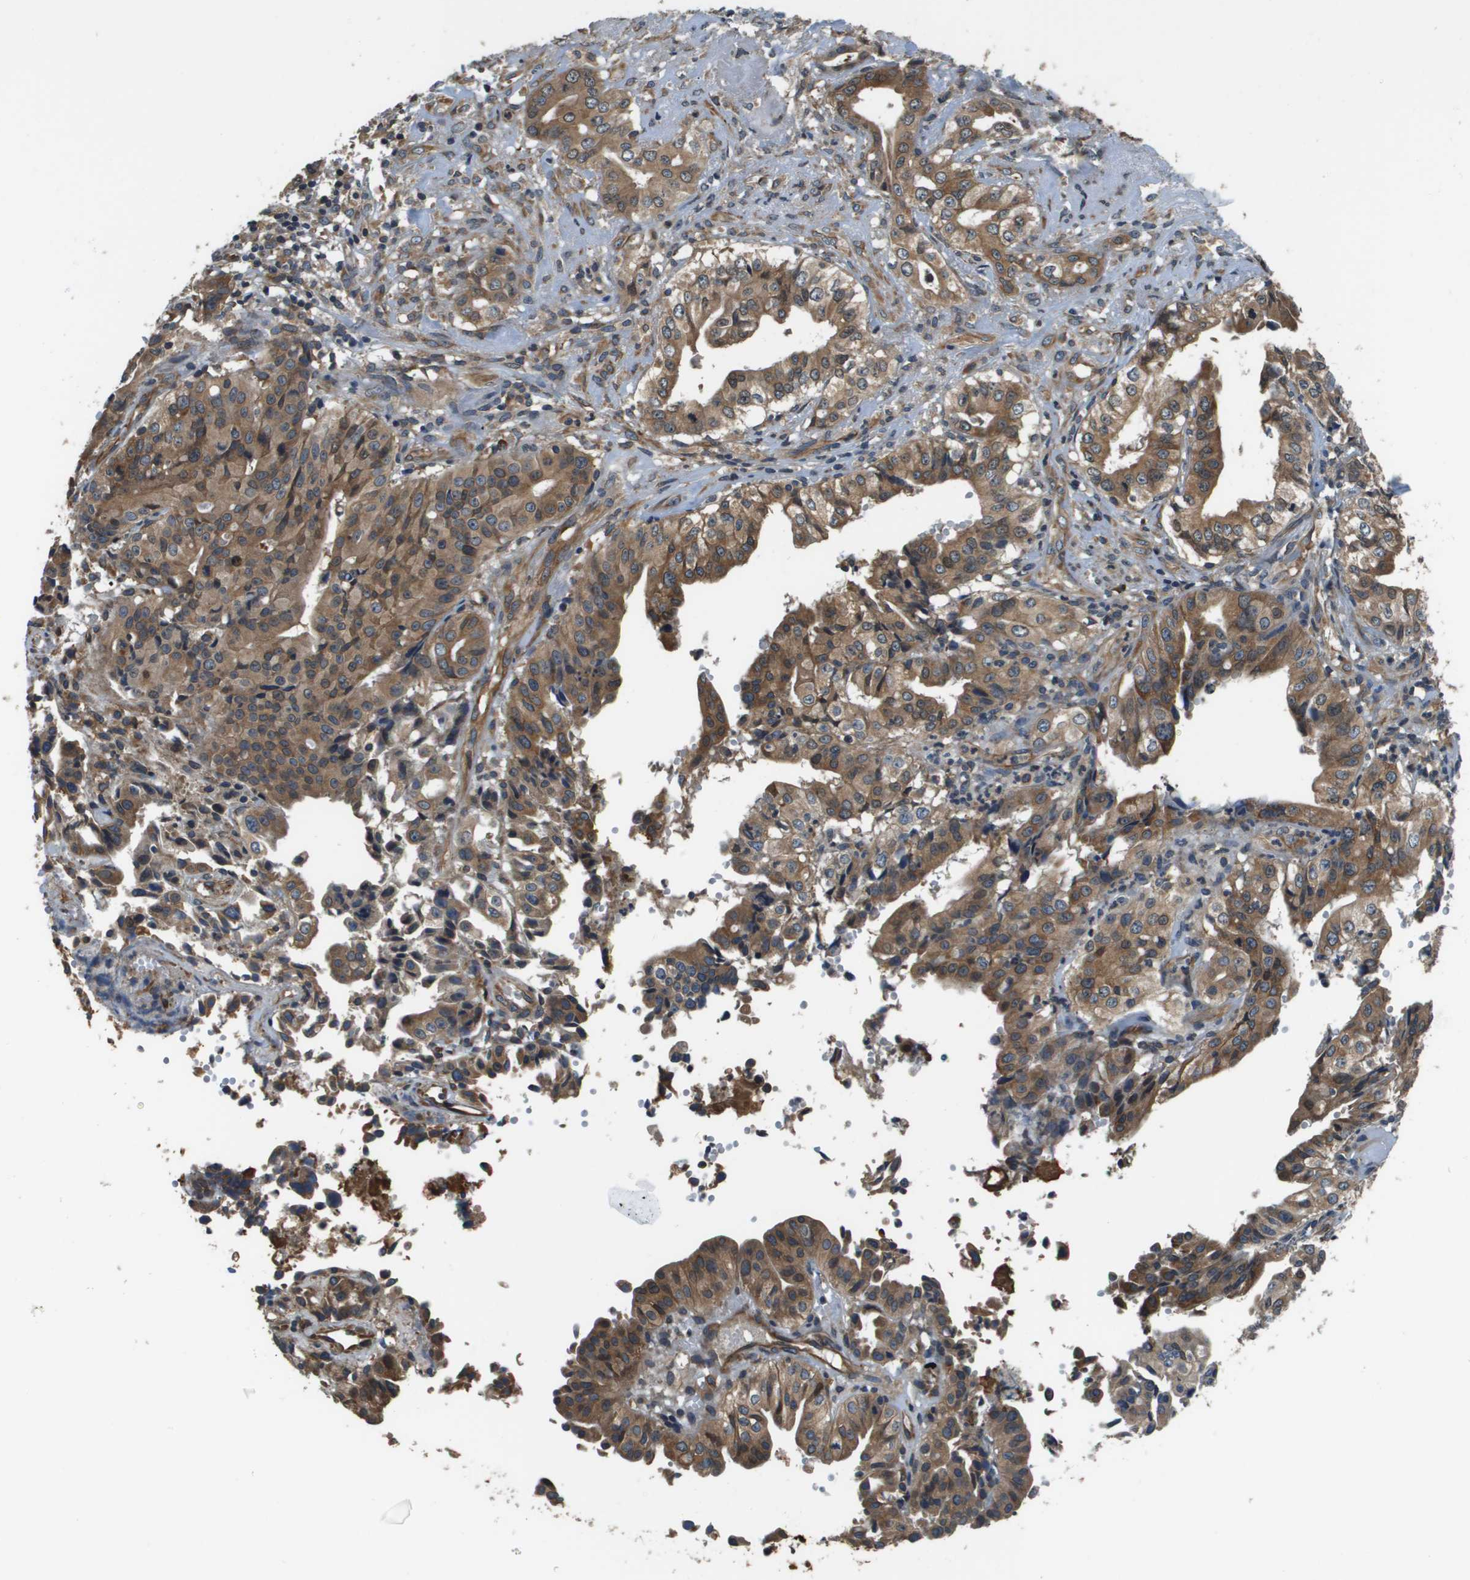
{"staining": {"intensity": "moderate", "quantity": ">75%", "location": "cytoplasmic/membranous"}, "tissue": "liver cancer", "cell_type": "Tumor cells", "image_type": "cancer", "snomed": [{"axis": "morphology", "description": "Cholangiocarcinoma"}, {"axis": "topography", "description": "Liver"}], "caption": "There is medium levels of moderate cytoplasmic/membranous positivity in tumor cells of liver cancer, as demonstrated by immunohistochemical staining (brown color).", "gene": "SEC62", "patient": {"sex": "female", "age": 61}}